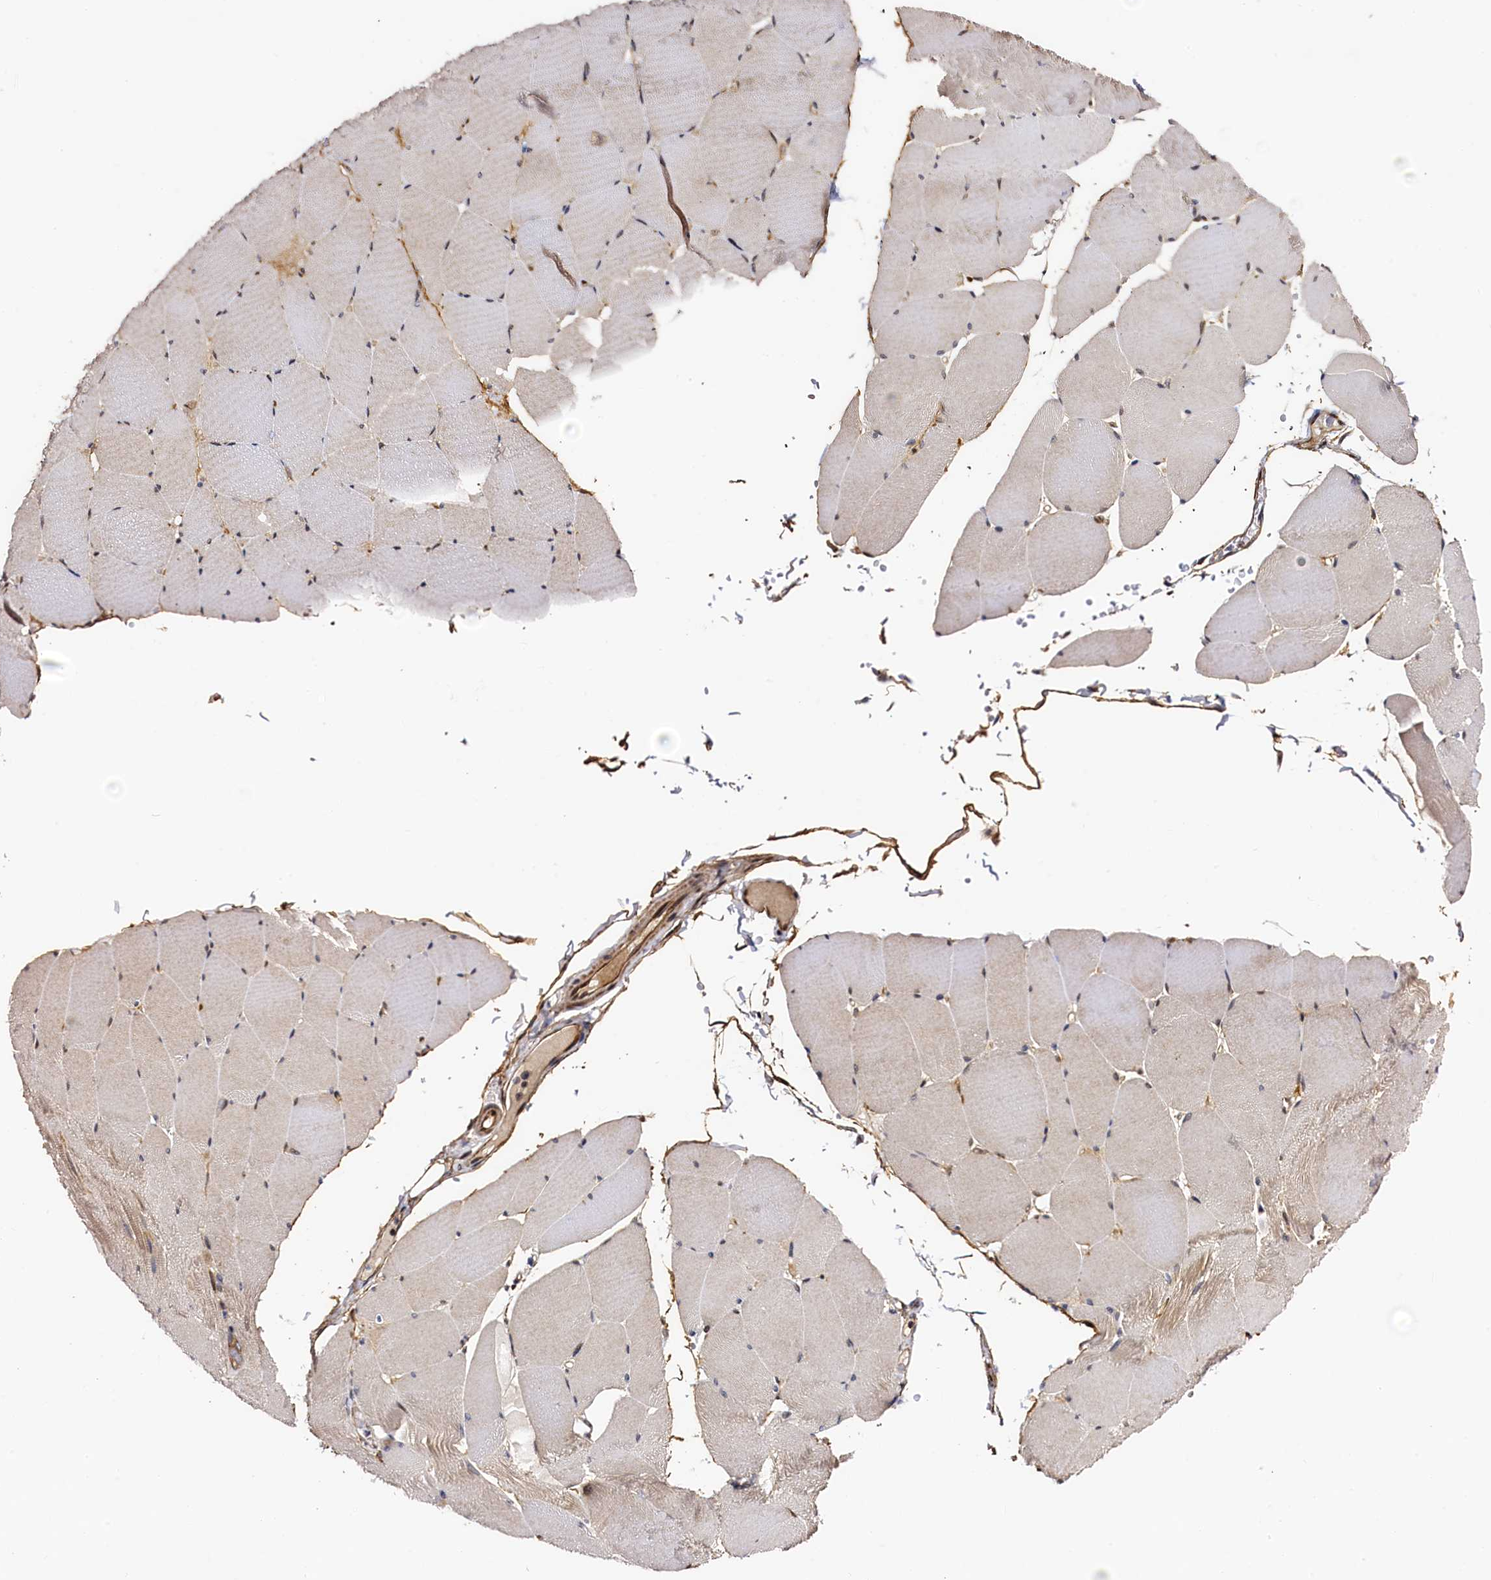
{"staining": {"intensity": "moderate", "quantity": "25%-75%", "location": "cytoplasmic/membranous"}, "tissue": "skeletal muscle", "cell_type": "Myocytes", "image_type": "normal", "snomed": [{"axis": "morphology", "description": "Normal tissue, NOS"}, {"axis": "topography", "description": "Skeletal muscle"}, {"axis": "topography", "description": "Head-Neck"}], "caption": "Protein analysis of unremarkable skeletal muscle exhibits moderate cytoplasmic/membranous positivity in about 25%-75% of myocytes.", "gene": "RBFA", "patient": {"sex": "male", "age": 66}}